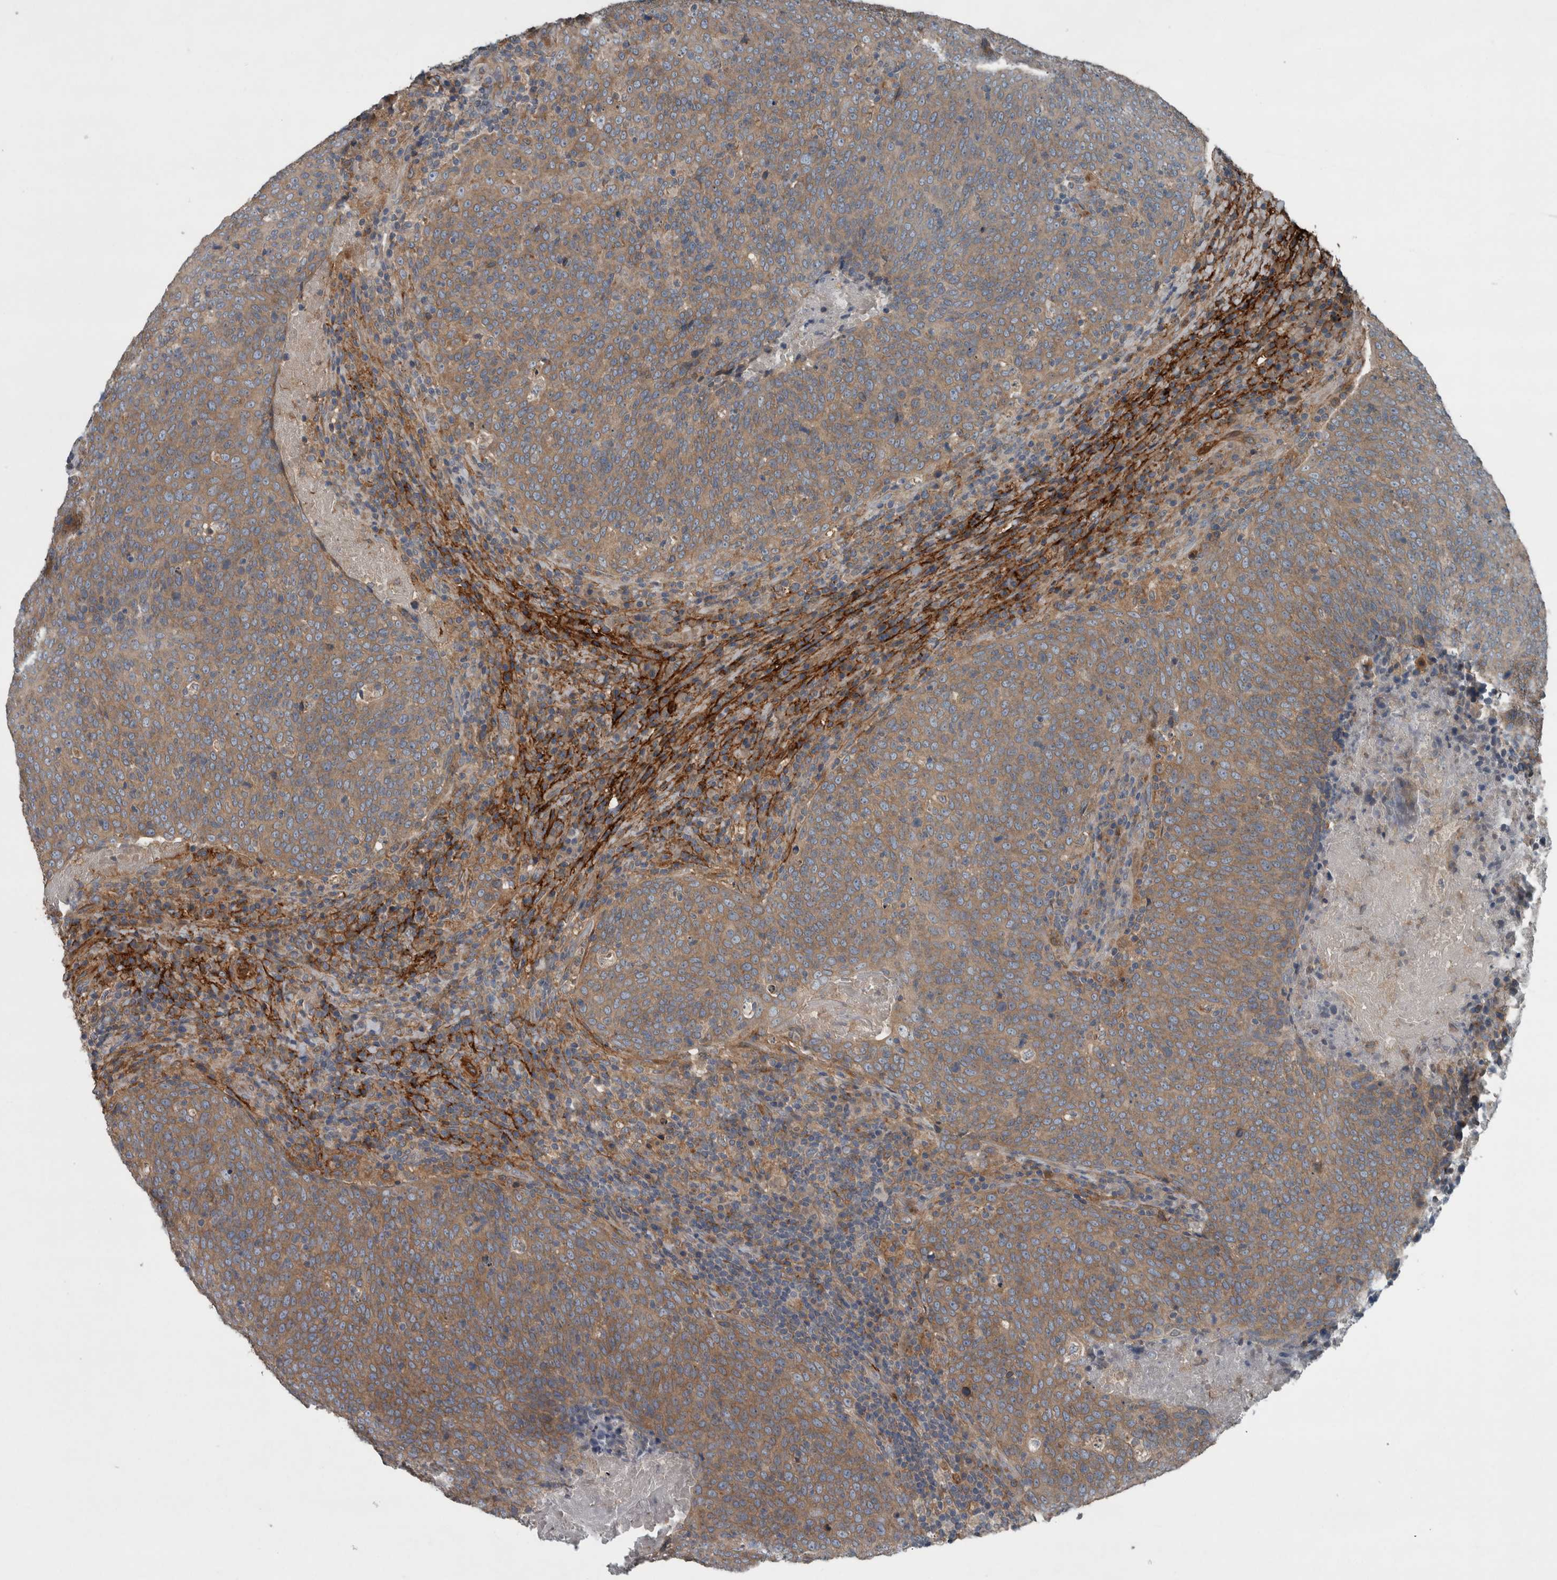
{"staining": {"intensity": "moderate", "quantity": ">75%", "location": "cytoplasmic/membranous"}, "tissue": "head and neck cancer", "cell_type": "Tumor cells", "image_type": "cancer", "snomed": [{"axis": "morphology", "description": "Squamous cell carcinoma, NOS"}, {"axis": "morphology", "description": "Squamous cell carcinoma, metastatic, NOS"}, {"axis": "topography", "description": "Lymph node"}, {"axis": "topography", "description": "Head-Neck"}], "caption": "Immunohistochemical staining of human head and neck cancer (metastatic squamous cell carcinoma) demonstrates moderate cytoplasmic/membranous protein positivity in approximately >75% of tumor cells. The staining was performed using DAB to visualize the protein expression in brown, while the nuclei were stained in blue with hematoxylin (Magnification: 20x).", "gene": "EXOC8", "patient": {"sex": "male", "age": 62}}